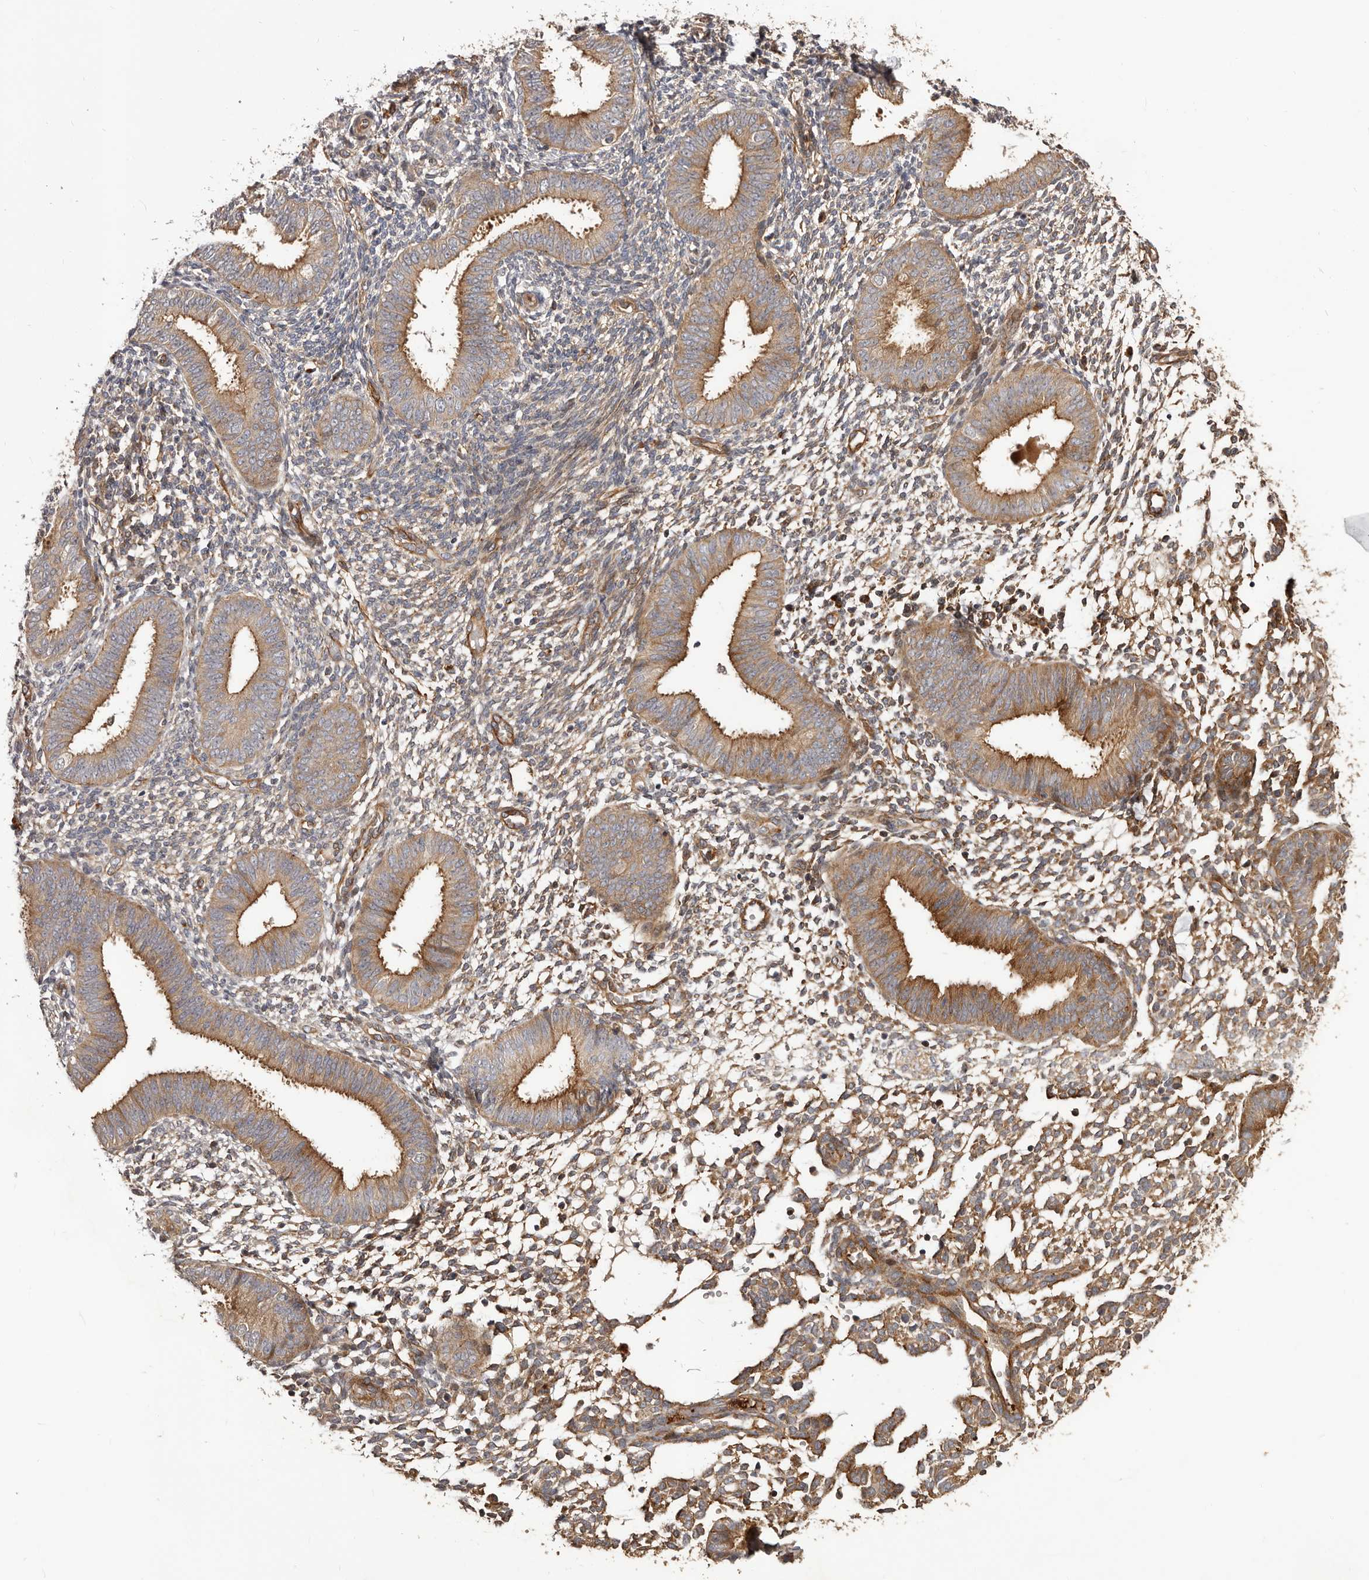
{"staining": {"intensity": "moderate", "quantity": ">75%", "location": "cytoplasmic/membranous"}, "tissue": "endometrium", "cell_type": "Cells in endometrial stroma", "image_type": "normal", "snomed": [{"axis": "morphology", "description": "Normal tissue, NOS"}, {"axis": "topography", "description": "Uterus"}, {"axis": "topography", "description": "Endometrium"}], "caption": "High-power microscopy captured an immunohistochemistry (IHC) histopathology image of unremarkable endometrium, revealing moderate cytoplasmic/membranous expression in about >75% of cells in endometrial stroma. (DAB (3,3'-diaminobenzidine) IHC with brightfield microscopy, high magnification).", "gene": "GTPBP1", "patient": {"sex": "female", "age": 48}}